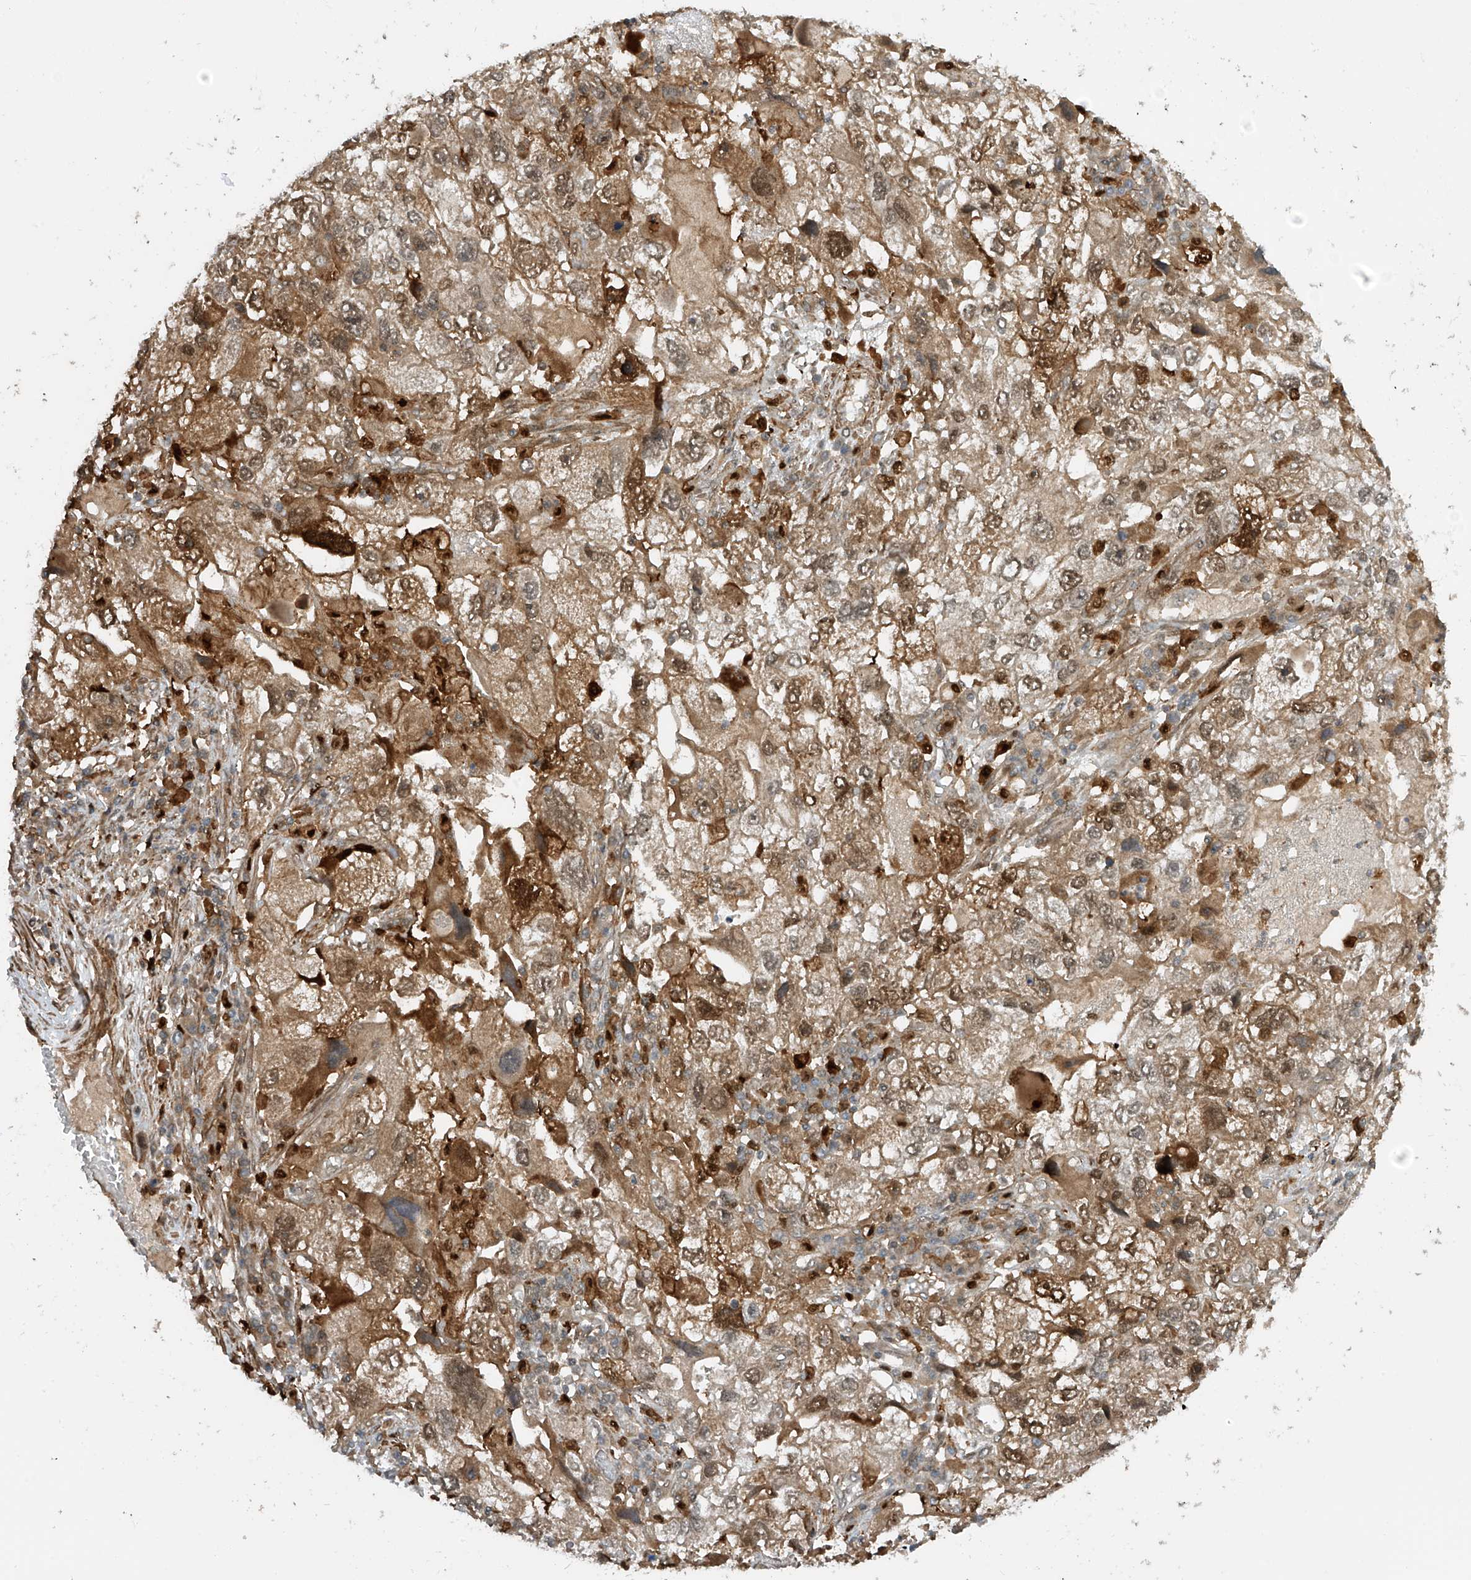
{"staining": {"intensity": "moderate", "quantity": ">75%", "location": "cytoplasmic/membranous"}, "tissue": "endometrial cancer", "cell_type": "Tumor cells", "image_type": "cancer", "snomed": [{"axis": "morphology", "description": "Adenocarcinoma, NOS"}, {"axis": "topography", "description": "Endometrium"}], "caption": "DAB immunohistochemical staining of endometrial cancer displays moderate cytoplasmic/membranous protein positivity in approximately >75% of tumor cells.", "gene": "ATAD2B", "patient": {"sex": "female", "age": 49}}